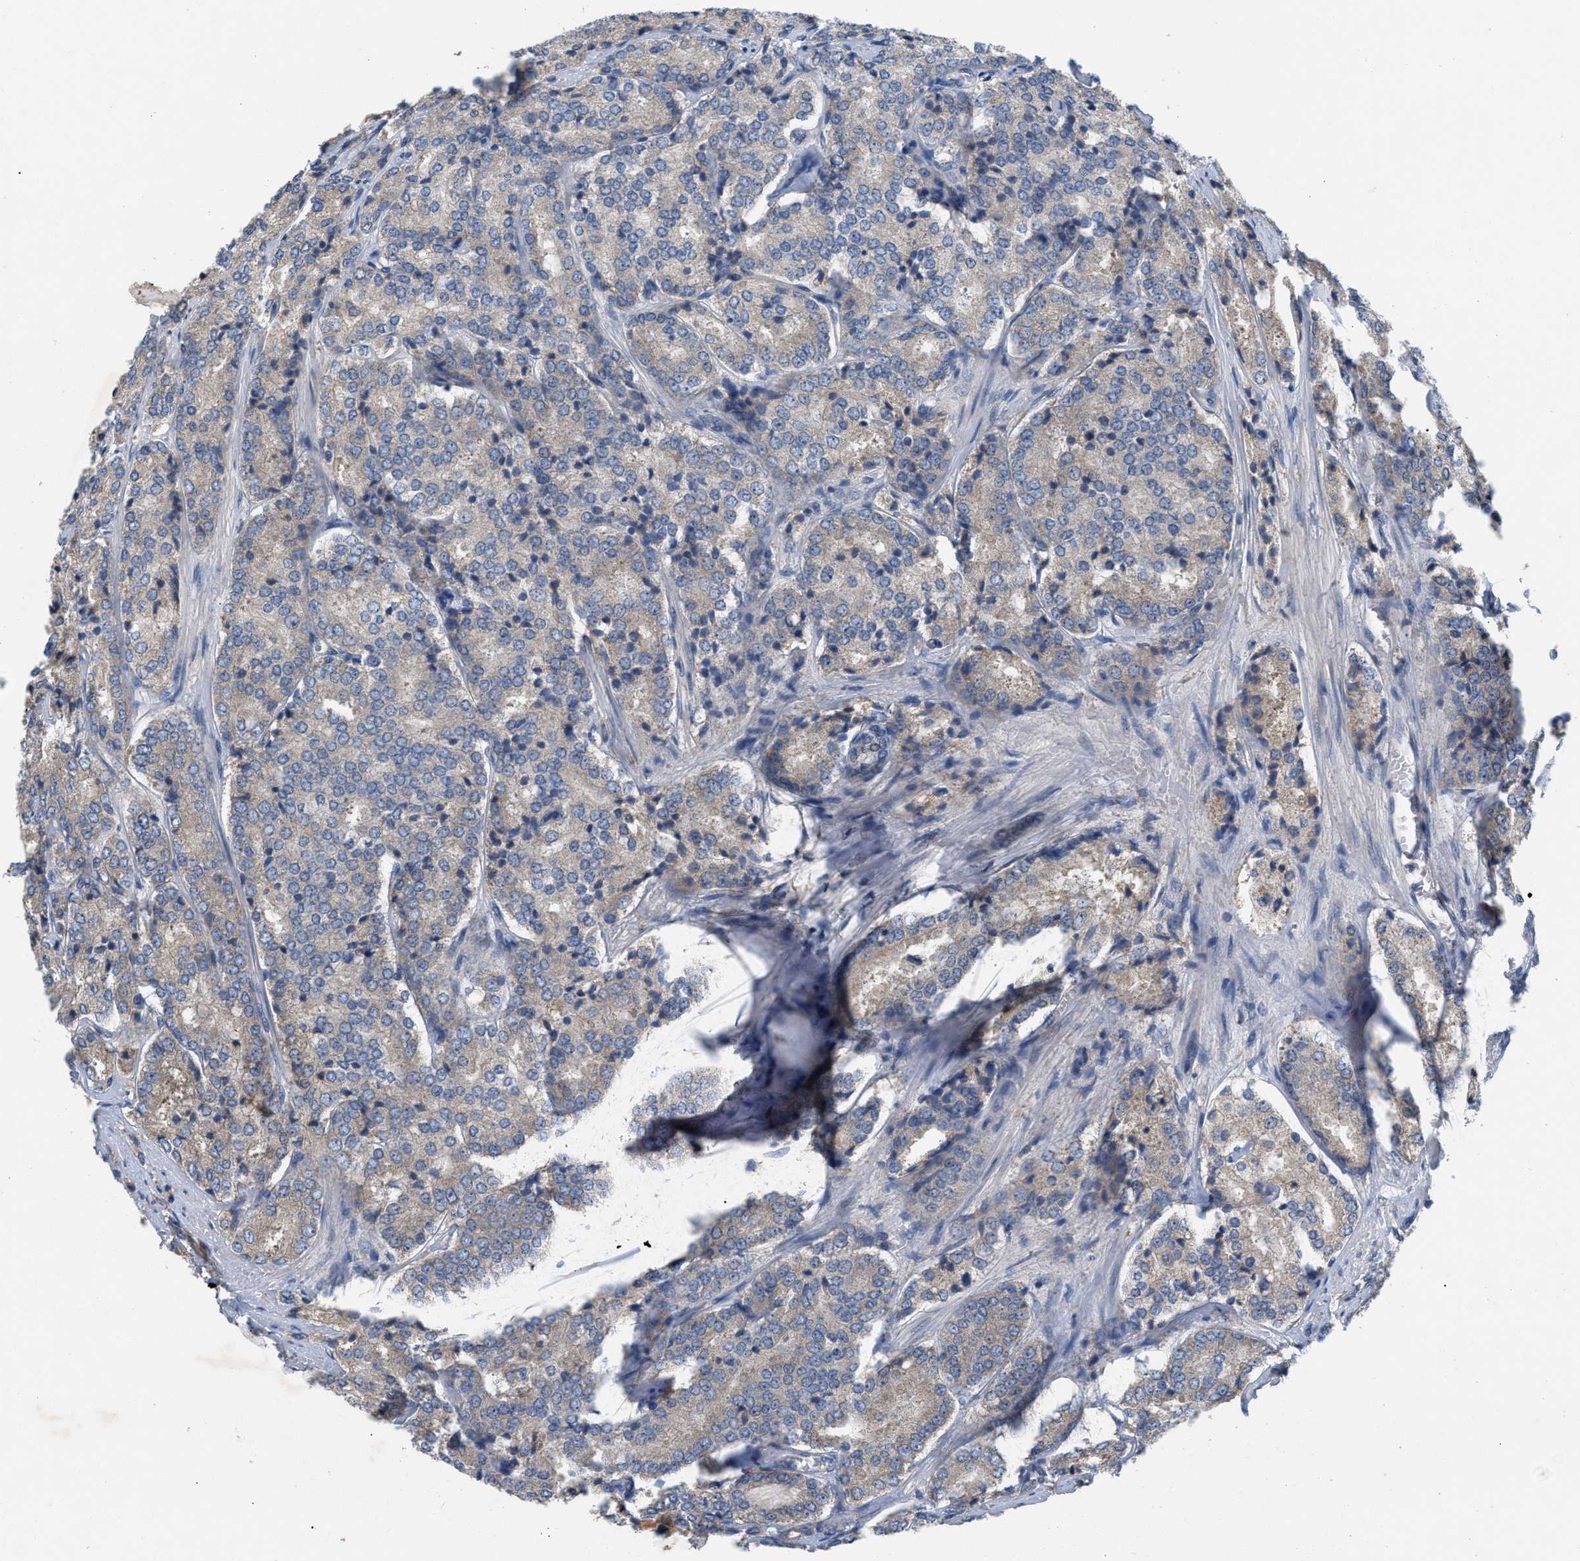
{"staining": {"intensity": "weak", "quantity": ">75%", "location": "cytoplasmic/membranous"}, "tissue": "prostate cancer", "cell_type": "Tumor cells", "image_type": "cancer", "snomed": [{"axis": "morphology", "description": "Adenocarcinoma, High grade"}, {"axis": "topography", "description": "Prostate"}], "caption": "An immunohistochemistry (IHC) micrograph of tumor tissue is shown. Protein staining in brown shows weak cytoplasmic/membranous positivity in prostate cancer (high-grade adenocarcinoma) within tumor cells. (IHC, brightfield microscopy, high magnification).", "gene": "TMEM131", "patient": {"sex": "male", "age": 65}}